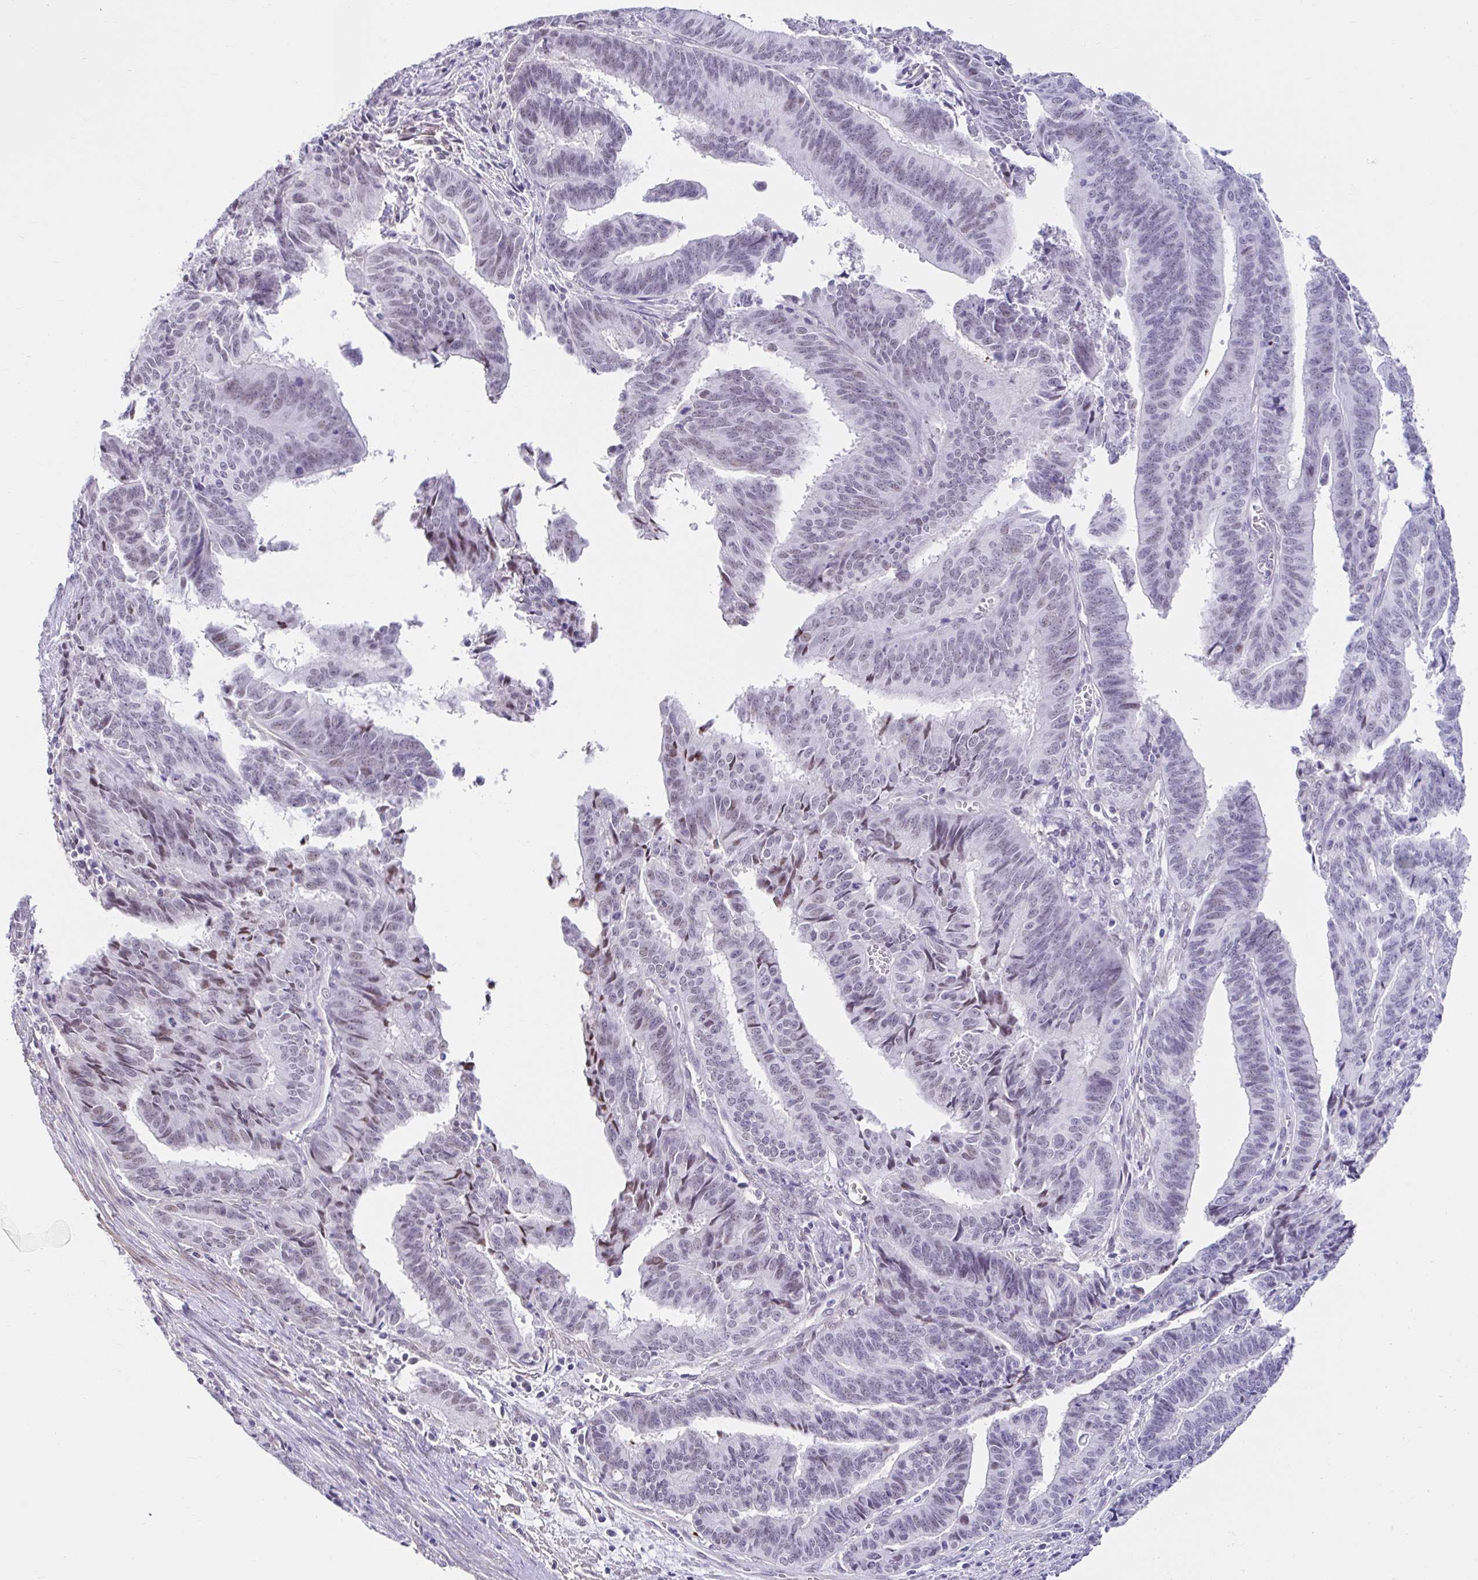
{"staining": {"intensity": "weak", "quantity": "<25%", "location": "nuclear"}, "tissue": "endometrial cancer", "cell_type": "Tumor cells", "image_type": "cancer", "snomed": [{"axis": "morphology", "description": "Adenocarcinoma, NOS"}, {"axis": "topography", "description": "Endometrium"}], "caption": "Endometrial cancer stained for a protein using immunohistochemistry (IHC) exhibits no staining tumor cells.", "gene": "DCAF17", "patient": {"sex": "female", "age": 65}}